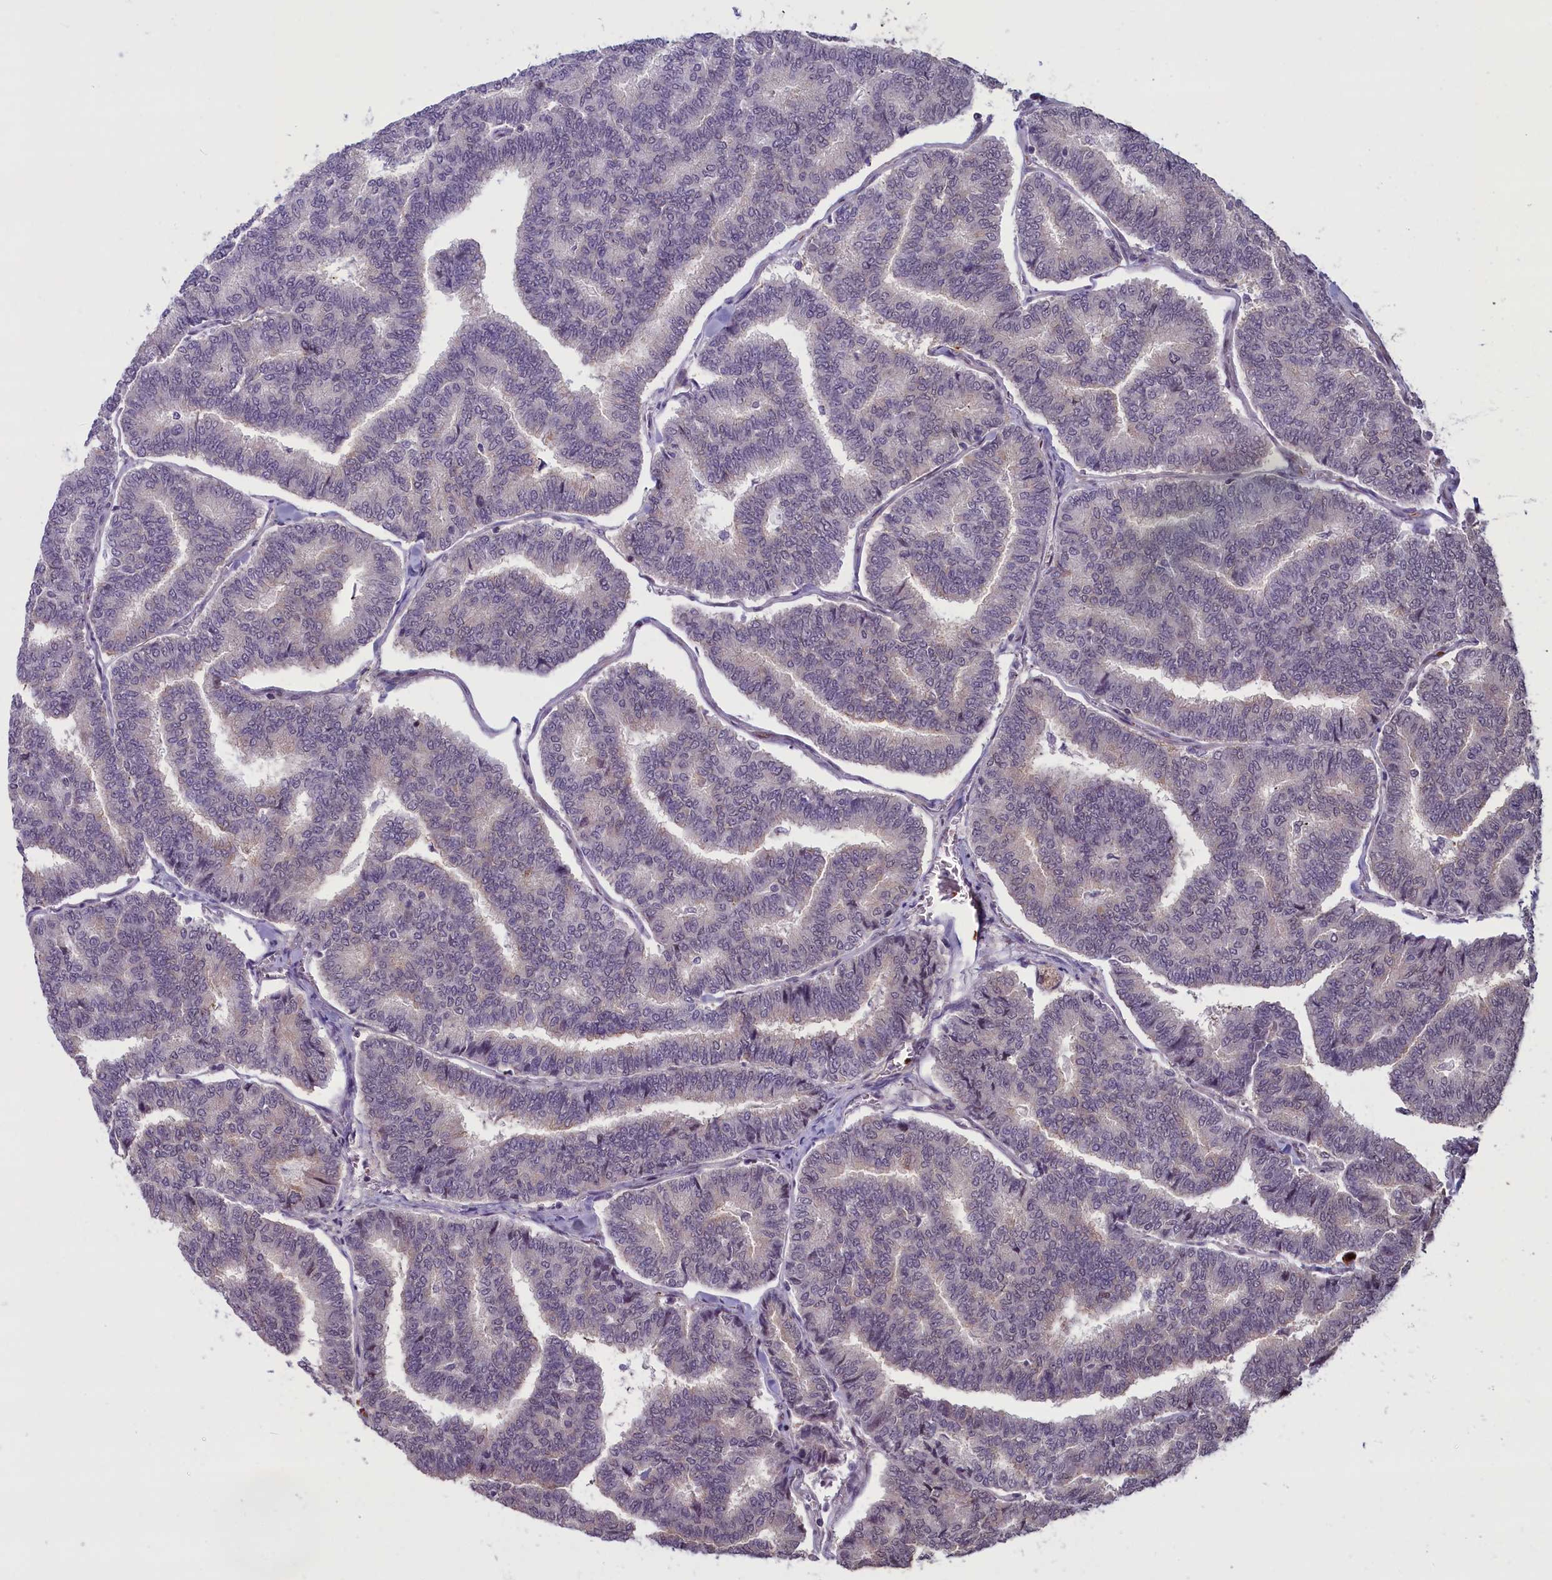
{"staining": {"intensity": "weak", "quantity": "<25%", "location": "nuclear"}, "tissue": "thyroid cancer", "cell_type": "Tumor cells", "image_type": "cancer", "snomed": [{"axis": "morphology", "description": "Papillary adenocarcinoma, NOS"}, {"axis": "topography", "description": "Thyroid gland"}], "caption": "Immunohistochemical staining of thyroid cancer (papillary adenocarcinoma) displays no significant positivity in tumor cells.", "gene": "SHFL", "patient": {"sex": "female", "age": 35}}